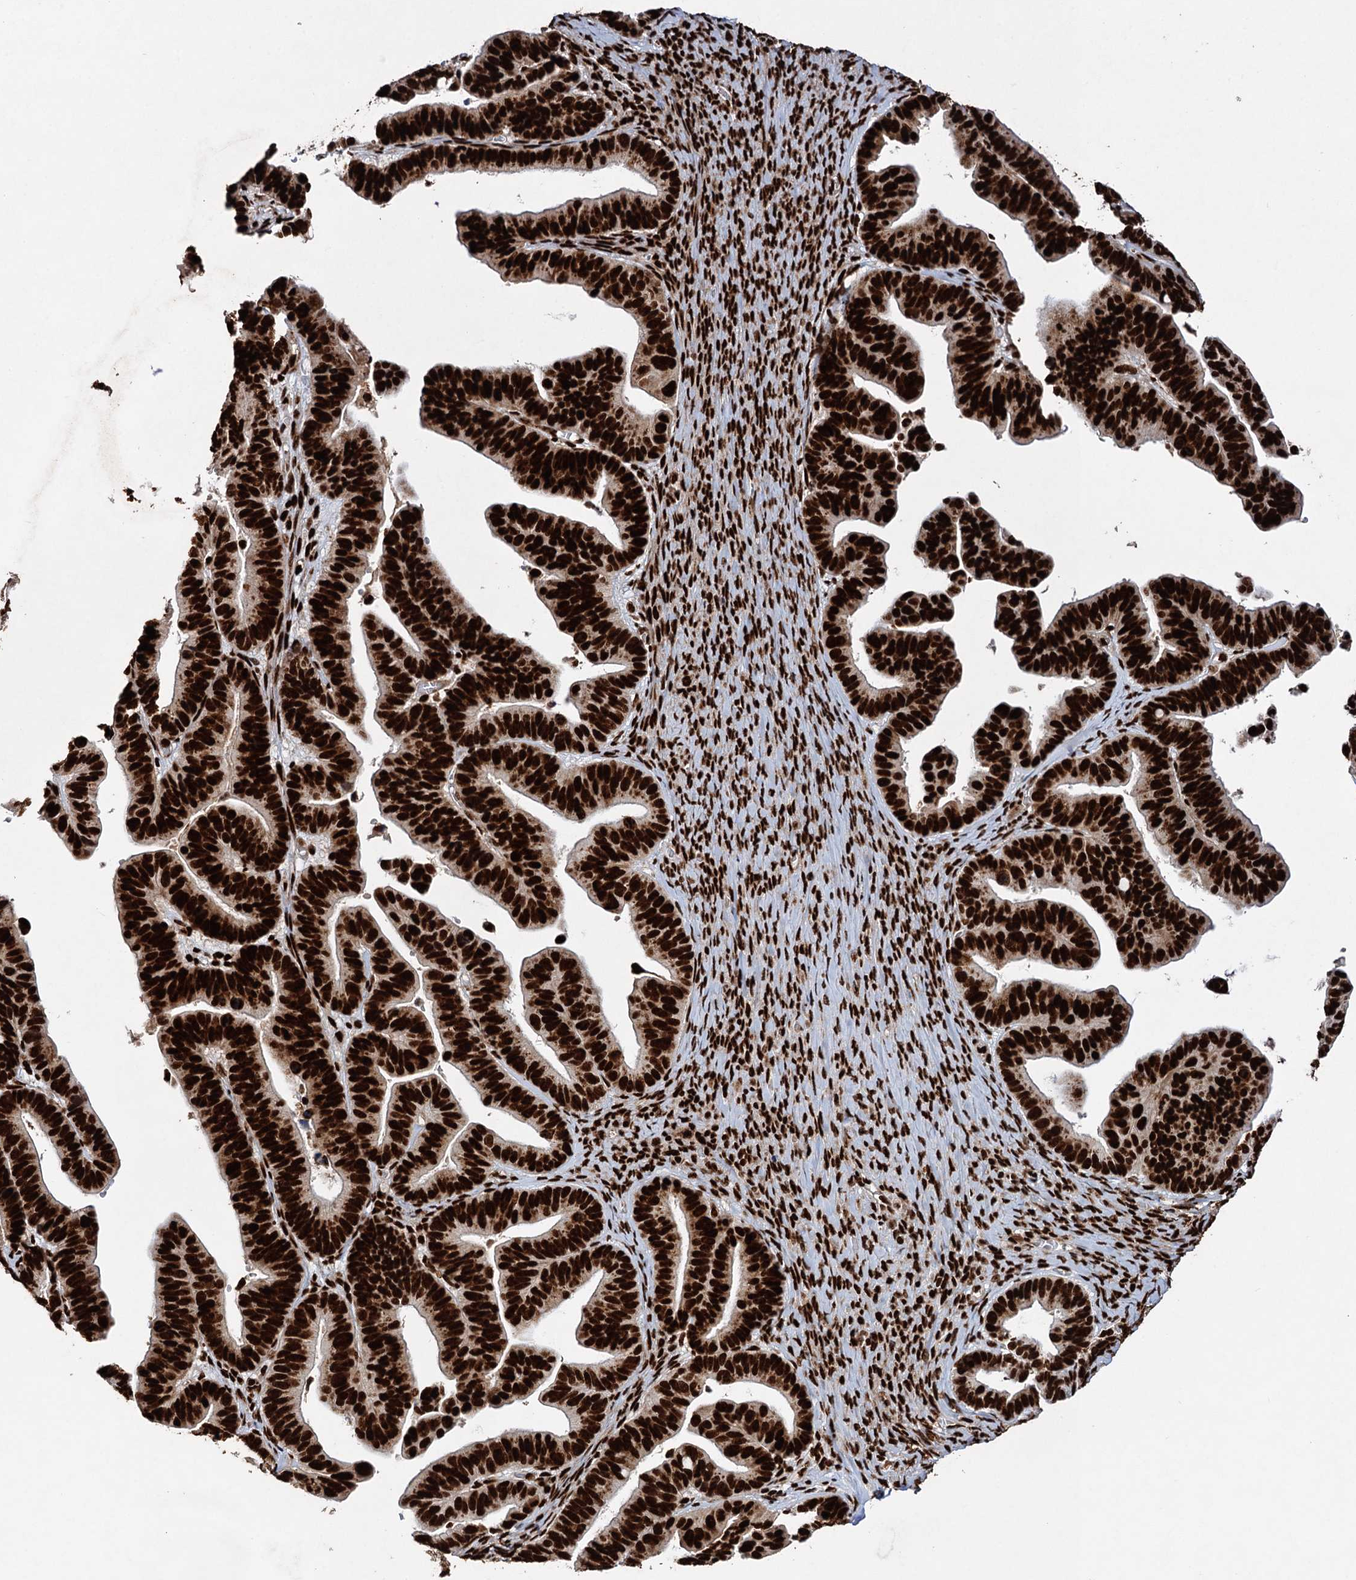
{"staining": {"intensity": "strong", "quantity": ">75%", "location": "nuclear"}, "tissue": "ovarian cancer", "cell_type": "Tumor cells", "image_type": "cancer", "snomed": [{"axis": "morphology", "description": "Cystadenocarcinoma, serous, NOS"}, {"axis": "topography", "description": "Ovary"}], "caption": "Protein staining of ovarian cancer tissue reveals strong nuclear expression in approximately >75% of tumor cells.", "gene": "MATR3", "patient": {"sex": "female", "age": 56}}